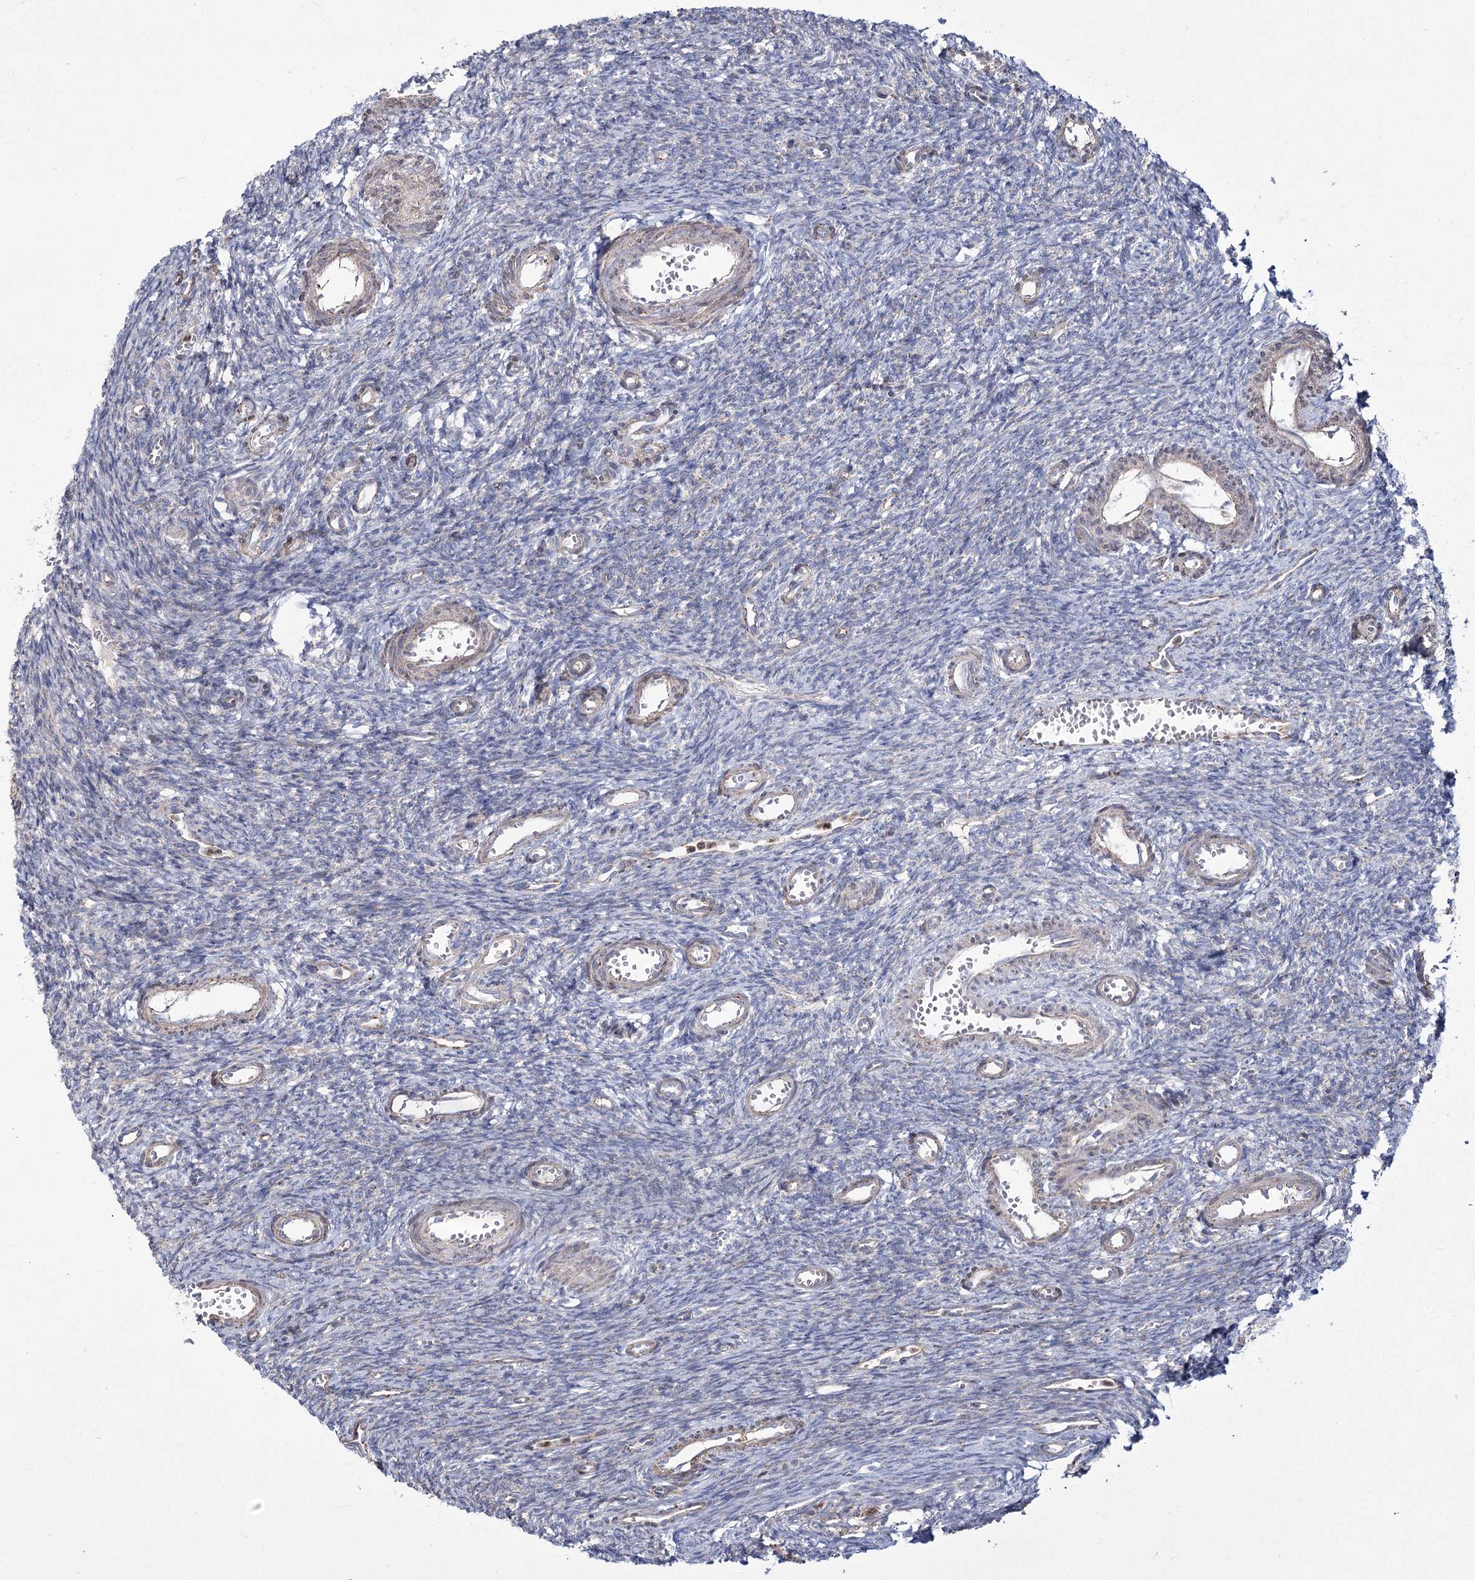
{"staining": {"intensity": "negative", "quantity": "none", "location": "none"}, "tissue": "ovary", "cell_type": "Ovarian stroma cells", "image_type": "normal", "snomed": [{"axis": "morphology", "description": "Normal tissue, NOS"}, {"axis": "topography", "description": "Ovary"}], "caption": "The micrograph exhibits no staining of ovarian stroma cells in benign ovary.", "gene": "ME3", "patient": {"sex": "female", "age": 39}}